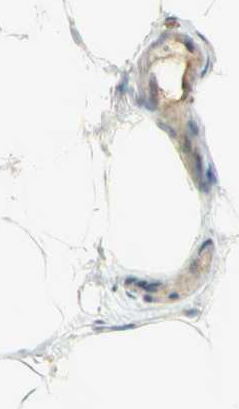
{"staining": {"intensity": "negative", "quantity": "none", "location": "none"}, "tissue": "adipose tissue", "cell_type": "Adipocytes", "image_type": "normal", "snomed": [{"axis": "morphology", "description": "Normal tissue, NOS"}, {"axis": "topography", "description": "Breast"}, {"axis": "topography", "description": "Adipose tissue"}], "caption": "This histopathology image is of normal adipose tissue stained with IHC to label a protein in brown with the nuclei are counter-stained blue. There is no positivity in adipocytes. Brightfield microscopy of IHC stained with DAB (brown) and hematoxylin (blue), captured at high magnification.", "gene": "CDH6", "patient": {"sex": "female", "age": 25}}